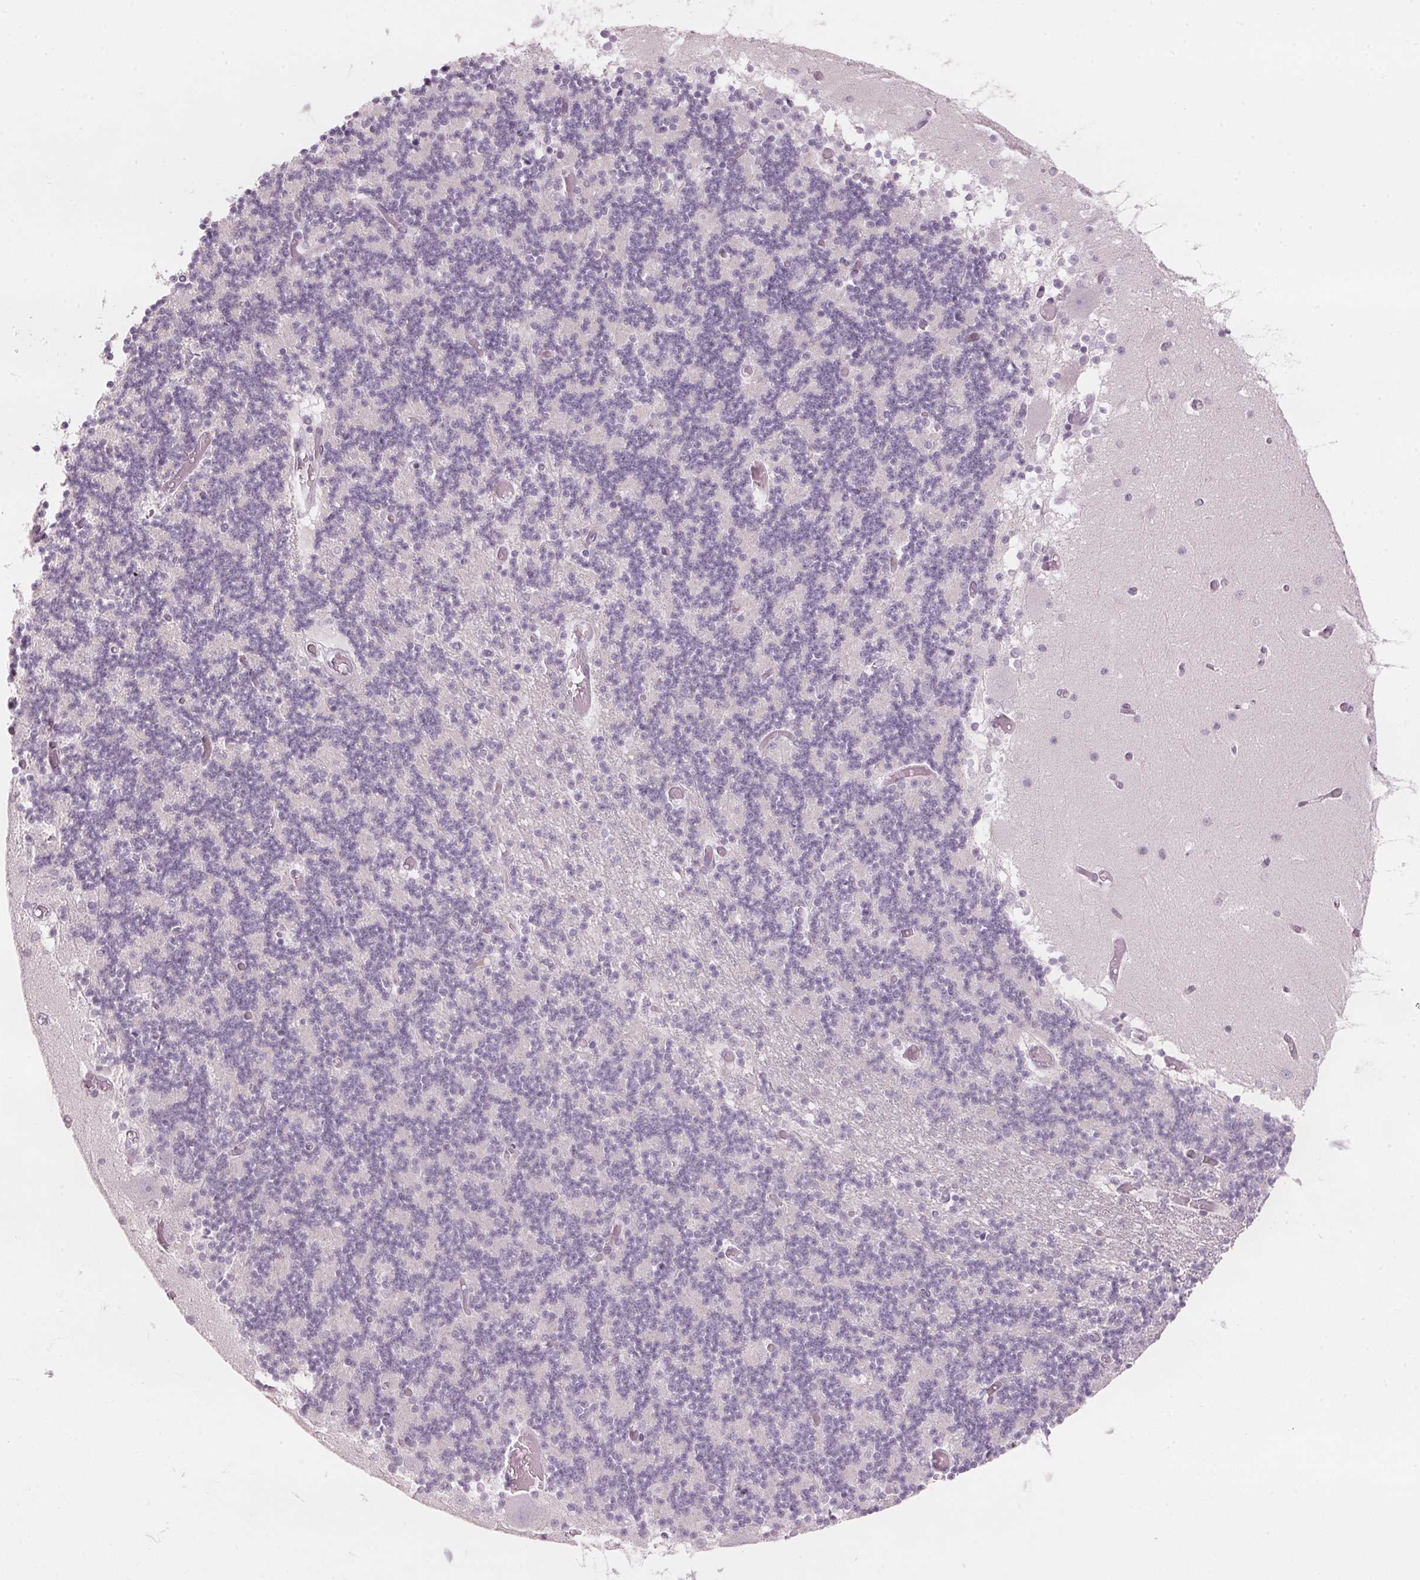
{"staining": {"intensity": "negative", "quantity": "none", "location": "none"}, "tissue": "cerebellum", "cell_type": "Cells in granular layer", "image_type": "normal", "snomed": [{"axis": "morphology", "description": "Normal tissue, NOS"}, {"axis": "topography", "description": "Cerebellum"}], "caption": "The immunohistochemistry (IHC) micrograph has no significant positivity in cells in granular layer of cerebellum.", "gene": "SCTR", "patient": {"sex": "female", "age": 28}}